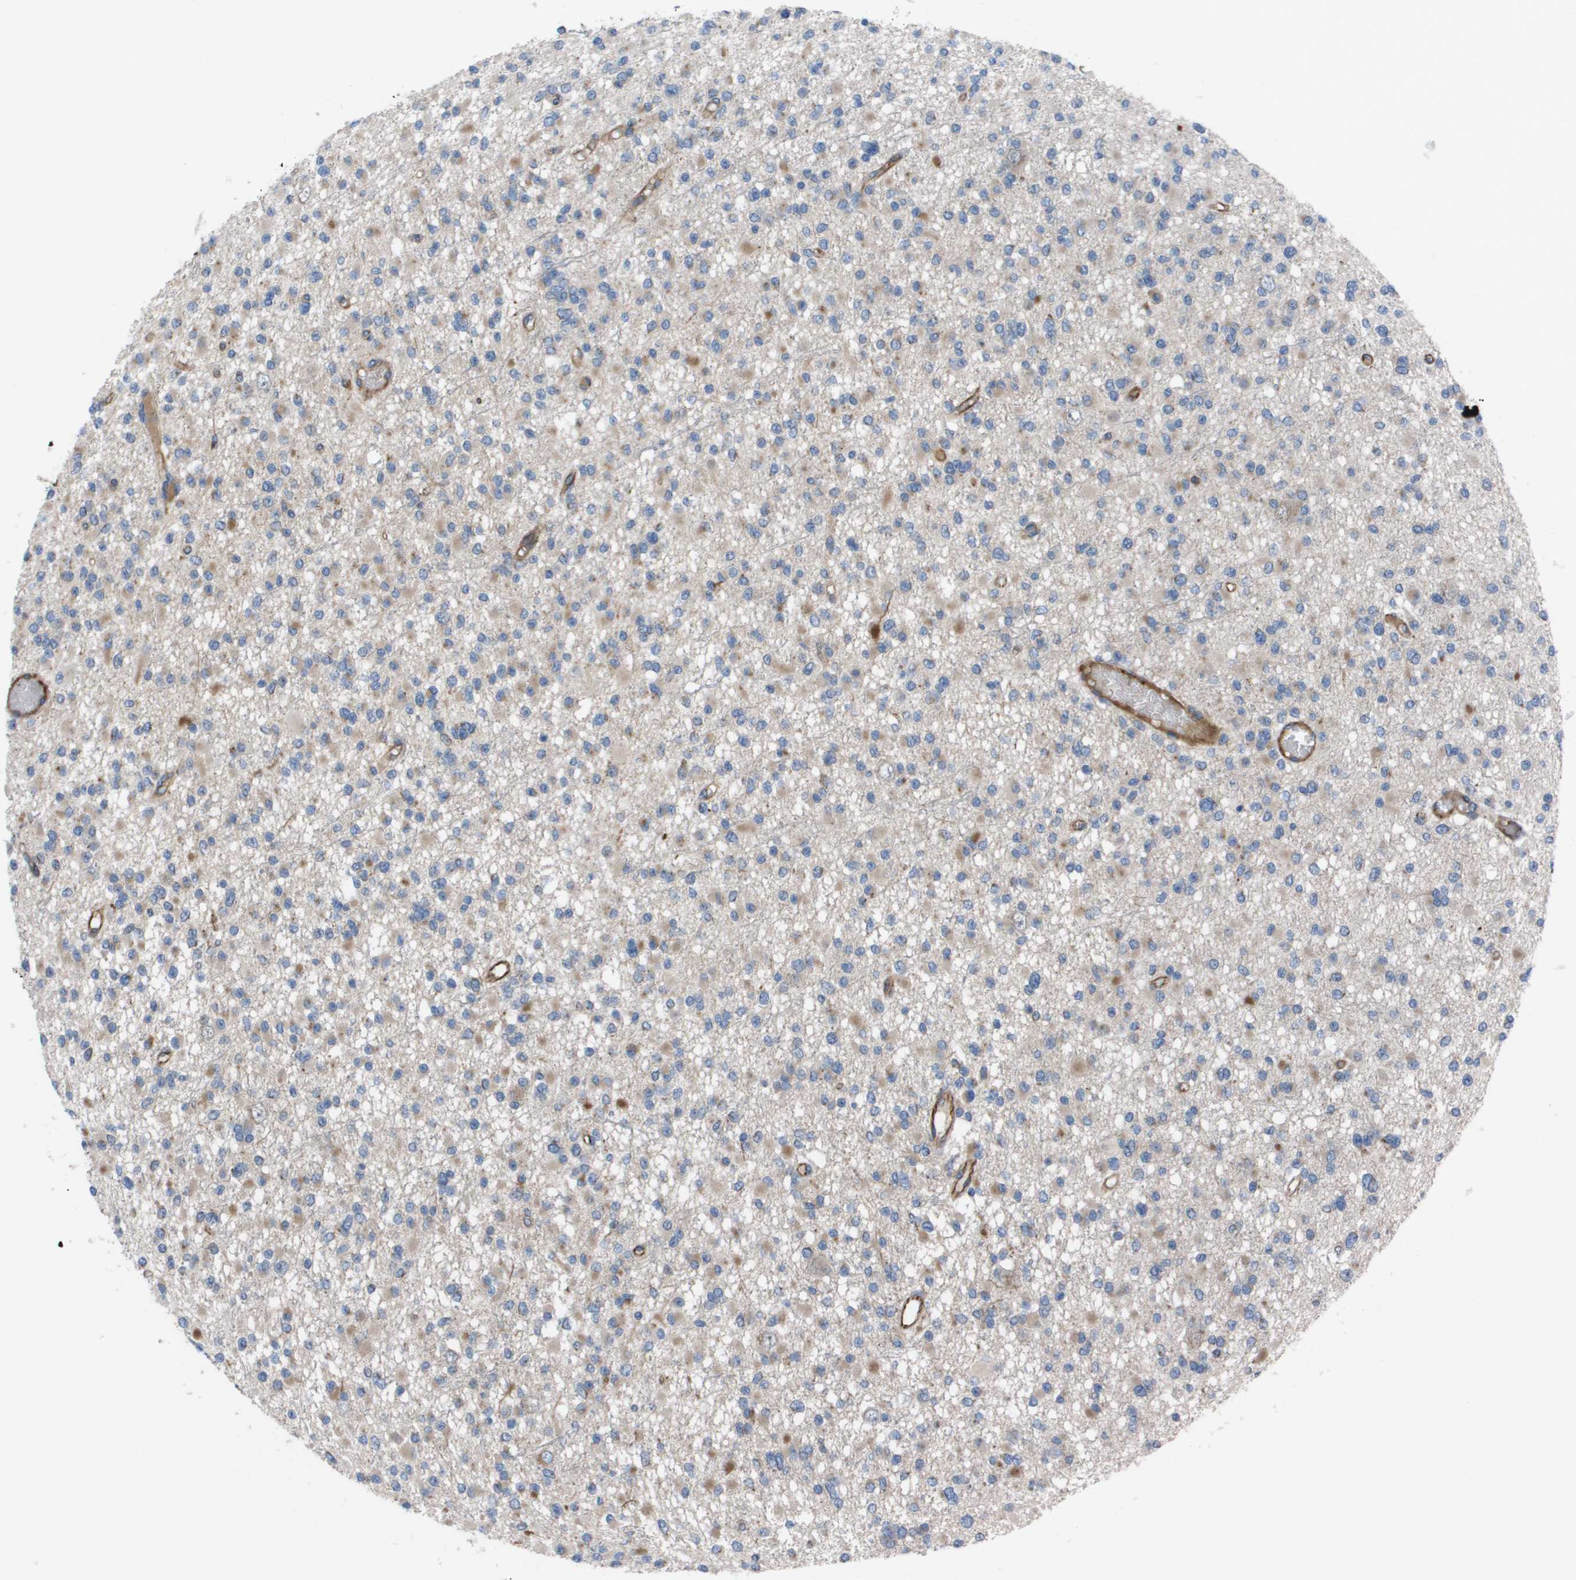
{"staining": {"intensity": "weak", "quantity": "<25%", "location": "cytoplasmic/membranous"}, "tissue": "glioma", "cell_type": "Tumor cells", "image_type": "cancer", "snomed": [{"axis": "morphology", "description": "Glioma, malignant, Low grade"}, {"axis": "topography", "description": "Brain"}], "caption": "Immunohistochemistry (IHC) image of neoplastic tissue: human malignant low-grade glioma stained with DAB (3,3'-diaminobenzidine) shows no significant protein staining in tumor cells.", "gene": "SLC6A9", "patient": {"sex": "female", "age": 22}}